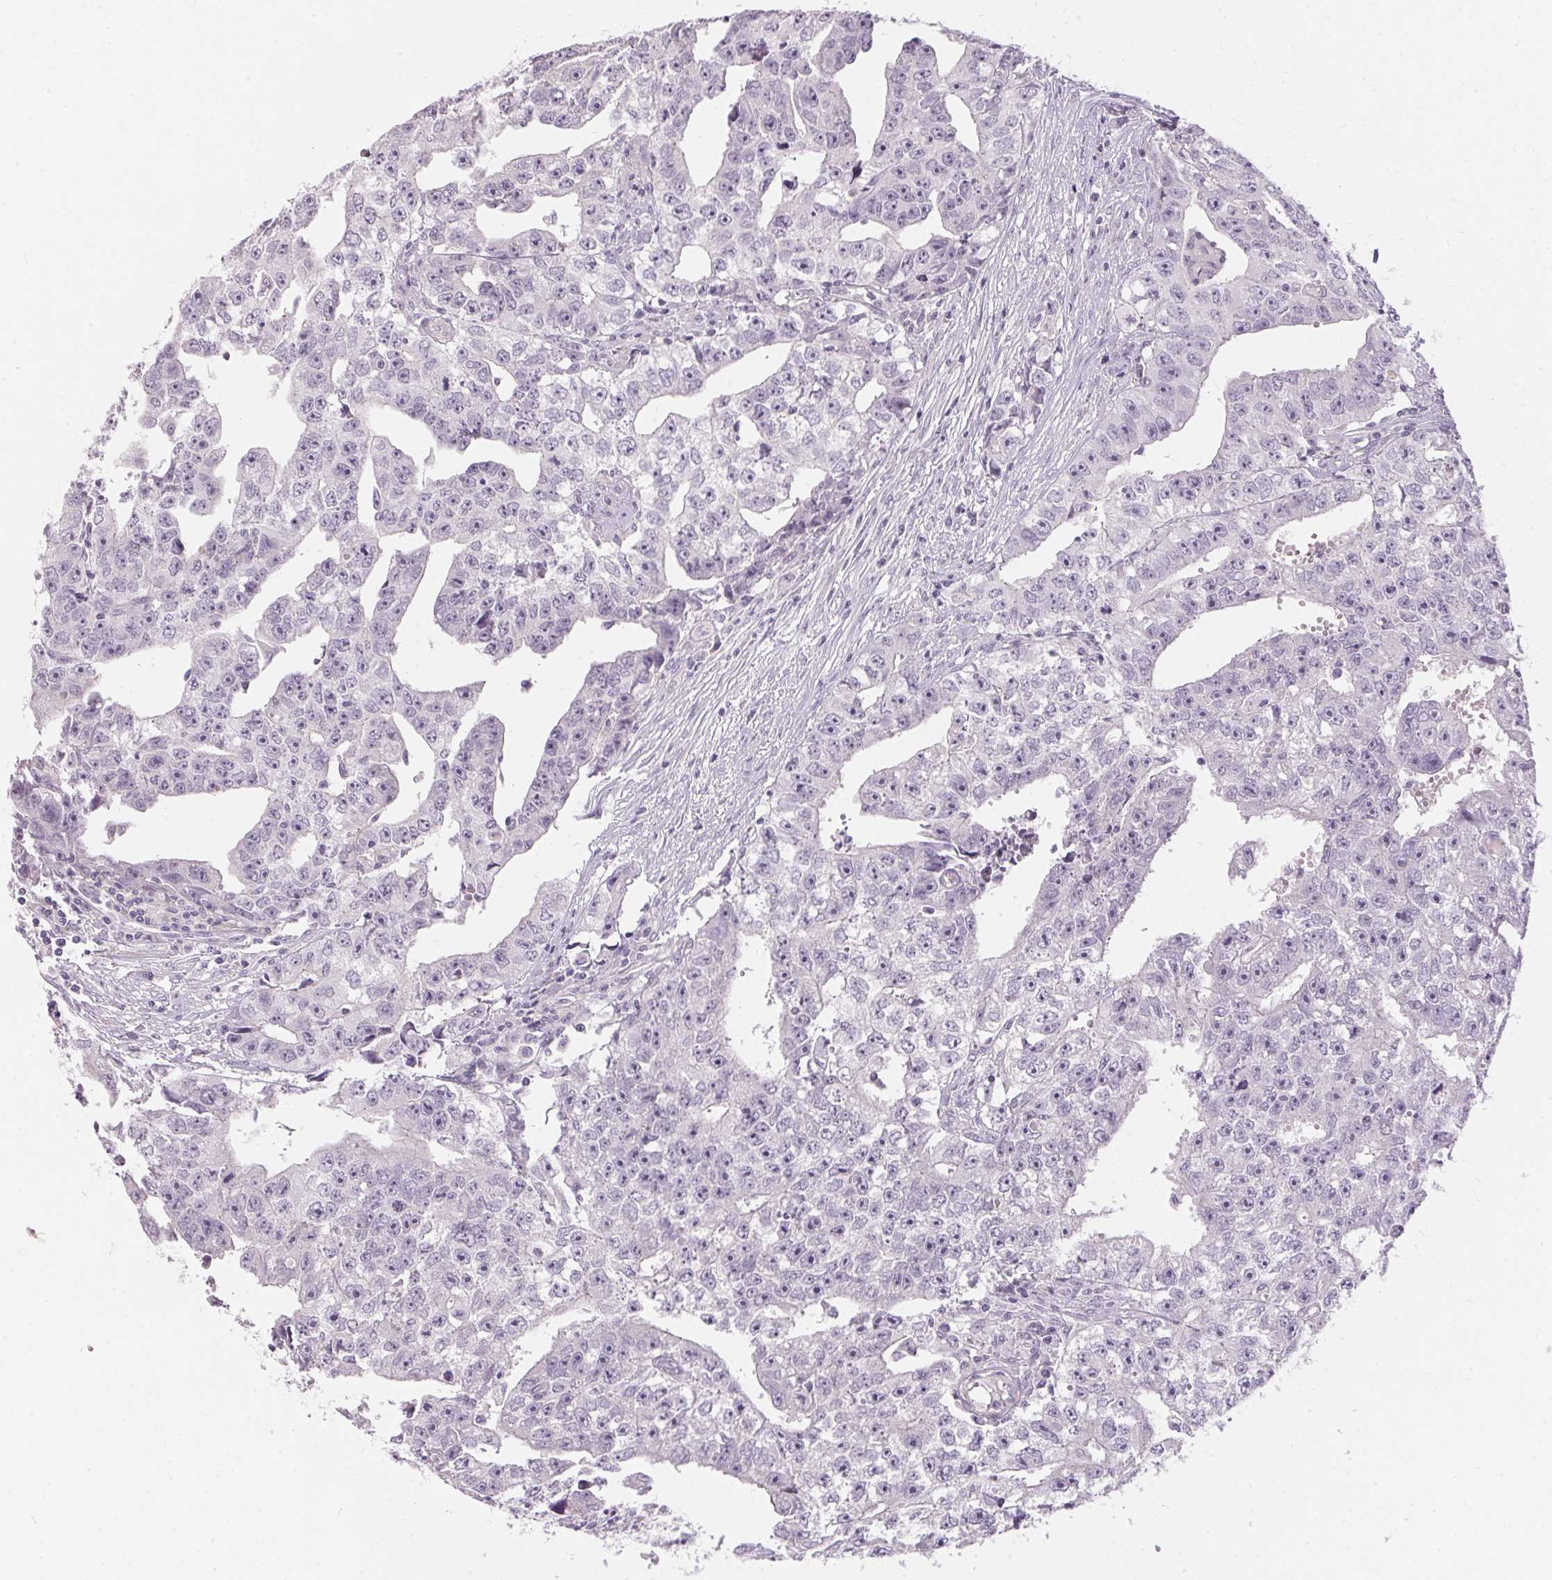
{"staining": {"intensity": "negative", "quantity": "none", "location": "none"}, "tissue": "testis cancer", "cell_type": "Tumor cells", "image_type": "cancer", "snomed": [{"axis": "morphology", "description": "Carcinoma, Embryonal, NOS"}, {"axis": "morphology", "description": "Teratoma, malignant, NOS"}, {"axis": "topography", "description": "Testis"}], "caption": "A high-resolution micrograph shows IHC staining of teratoma (malignant) (testis), which exhibits no significant staining in tumor cells.", "gene": "GDAP1L1", "patient": {"sex": "male", "age": 24}}